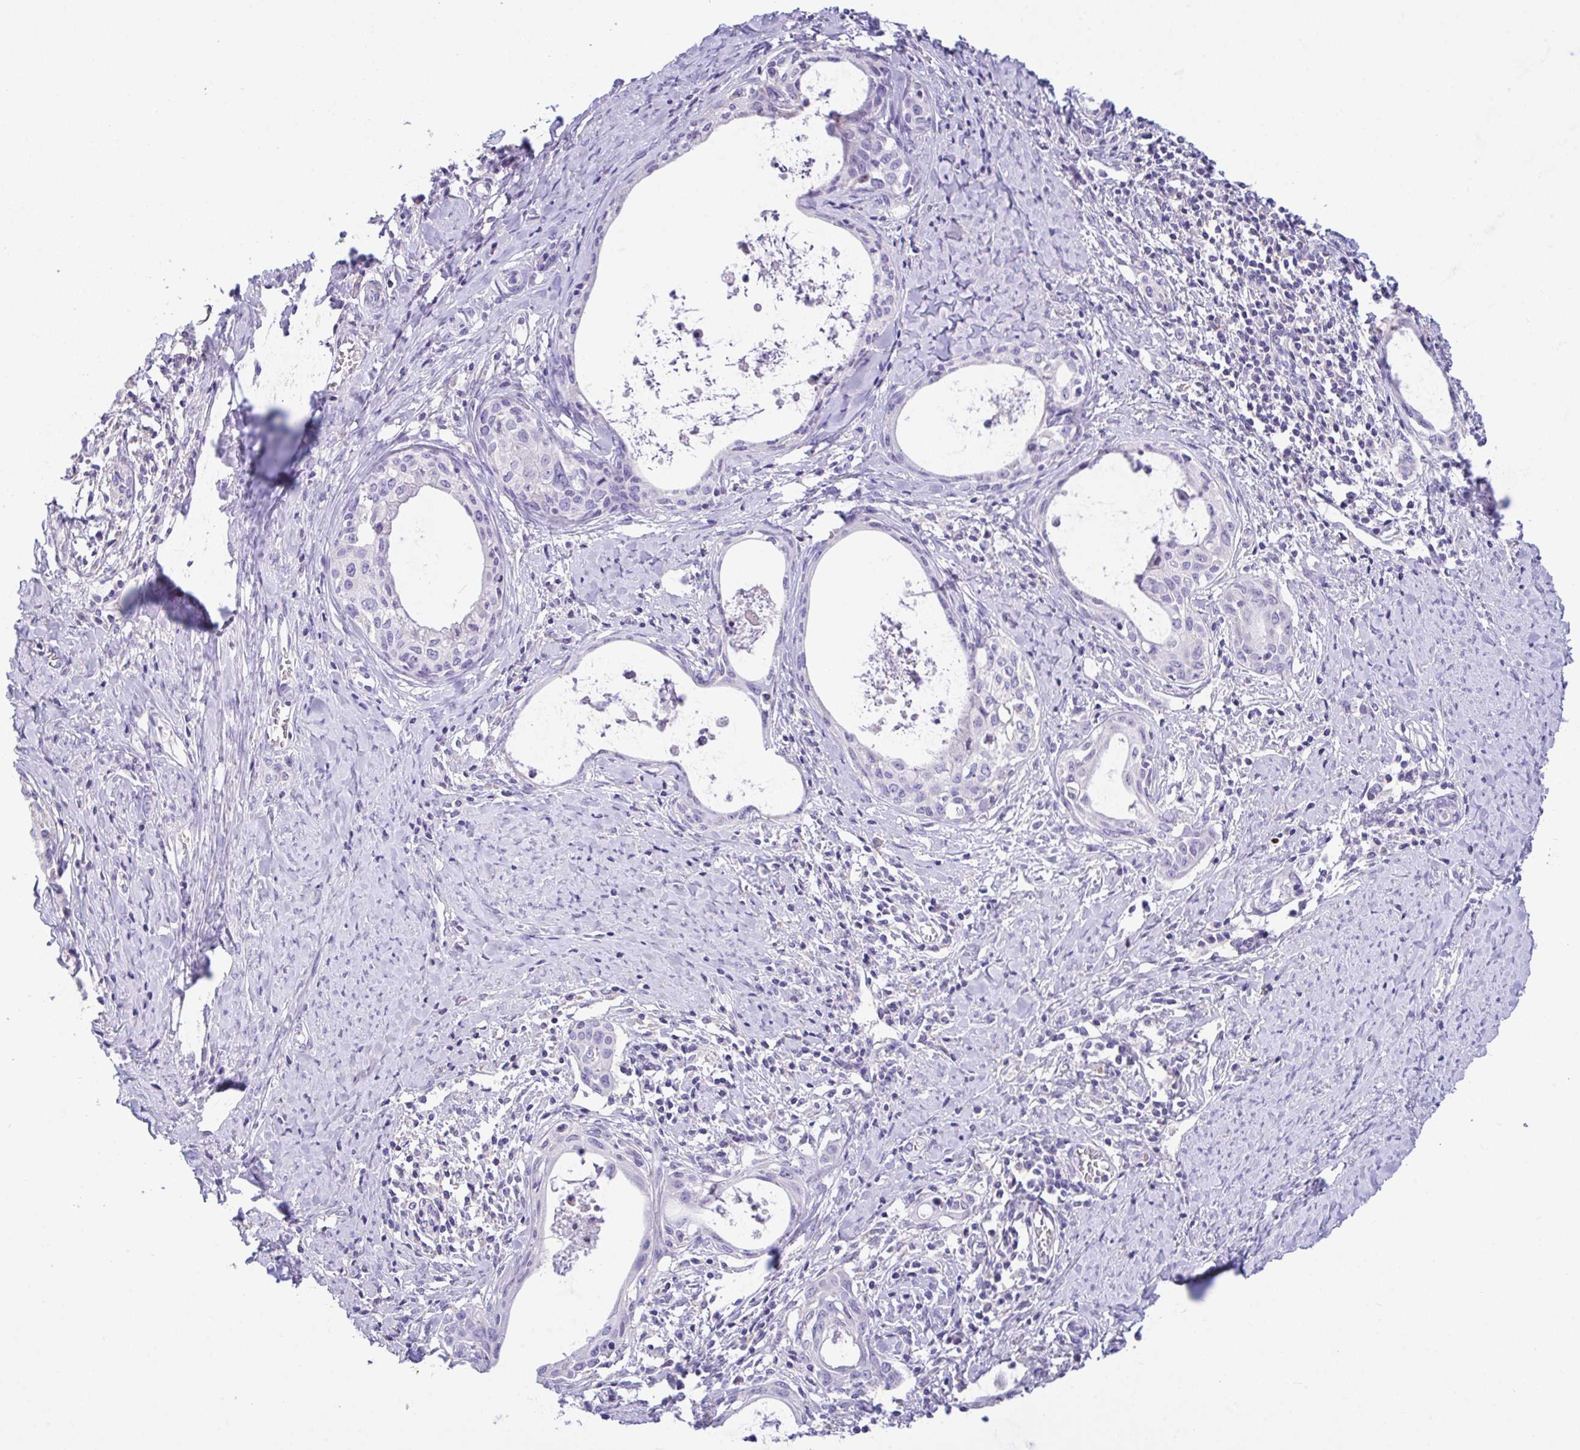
{"staining": {"intensity": "negative", "quantity": "none", "location": "none"}, "tissue": "cervical cancer", "cell_type": "Tumor cells", "image_type": "cancer", "snomed": [{"axis": "morphology", "description": "Squamous cell carcinoma, NOS"}, {"axis": "morphology", "description": "Adenocarcinoma, NOS"}, {"axis": "topography", "description": "Cervix"}], "caption": "An immunohistochemistry (IHC) histopathology image of cervical adenocarcinoma is shown. There is no staining in tumor cells of cervical adenocarcinoma.", "gene": "CA10", "patient": {"sex": "female", "age": 52}}